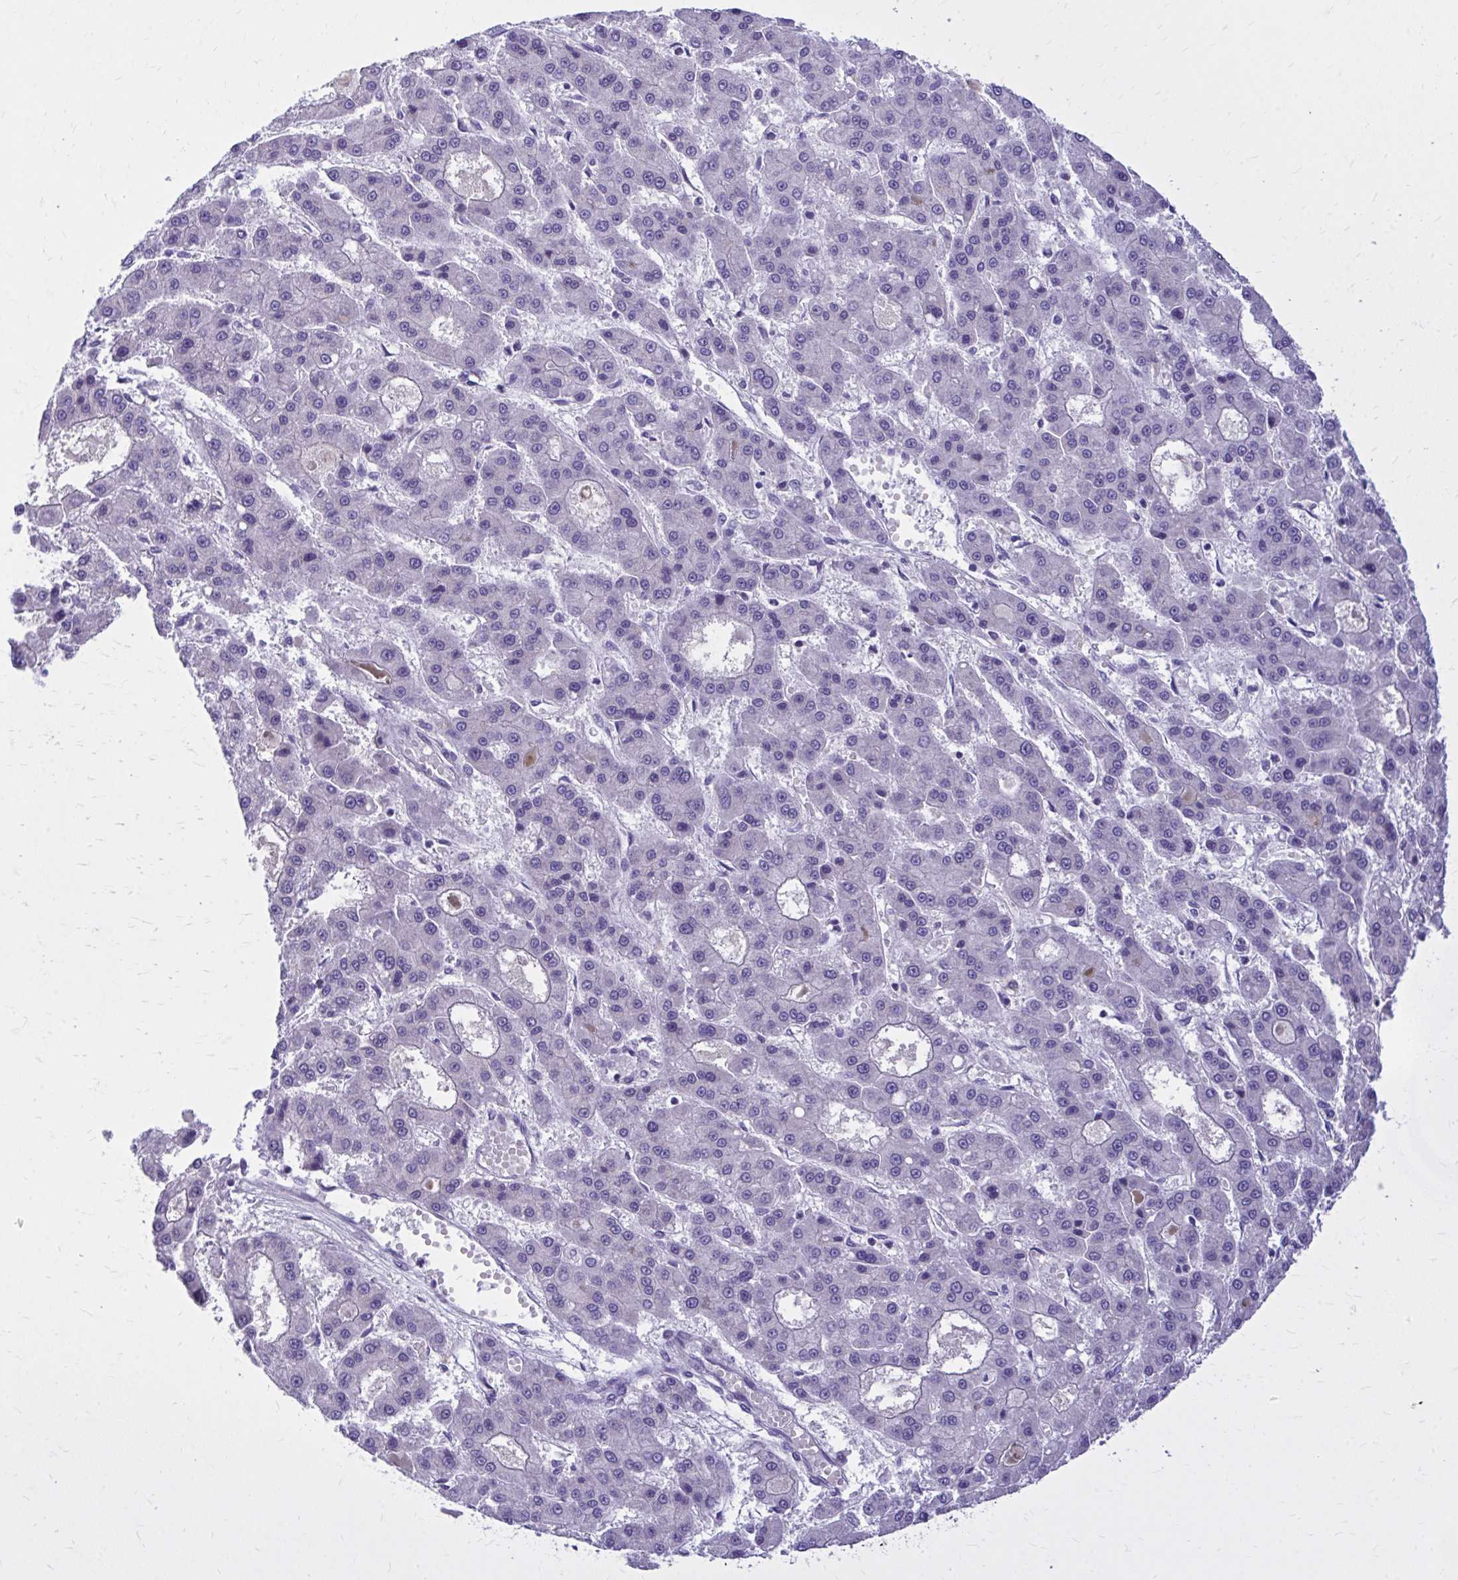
{"staining": {"intensity": "negative", "quantity": "none", "location": "none"}, "tissue": "liver cancer", "cell_type": "Tumor cells", "image_type": "cancer", "snomed": [{"axis": "morphology", "description": "Carcinoma, Hepatocellular, NOS"}, {"axis": "topography", "description": "Liver"}], "caption": "Immunohistochemistry of human hepatocellular carcinoma (liver) demonstrates no positivity in tumor cells.", "gene": "ZBTB25", "patient": {"sex": "male", "age": 70}}